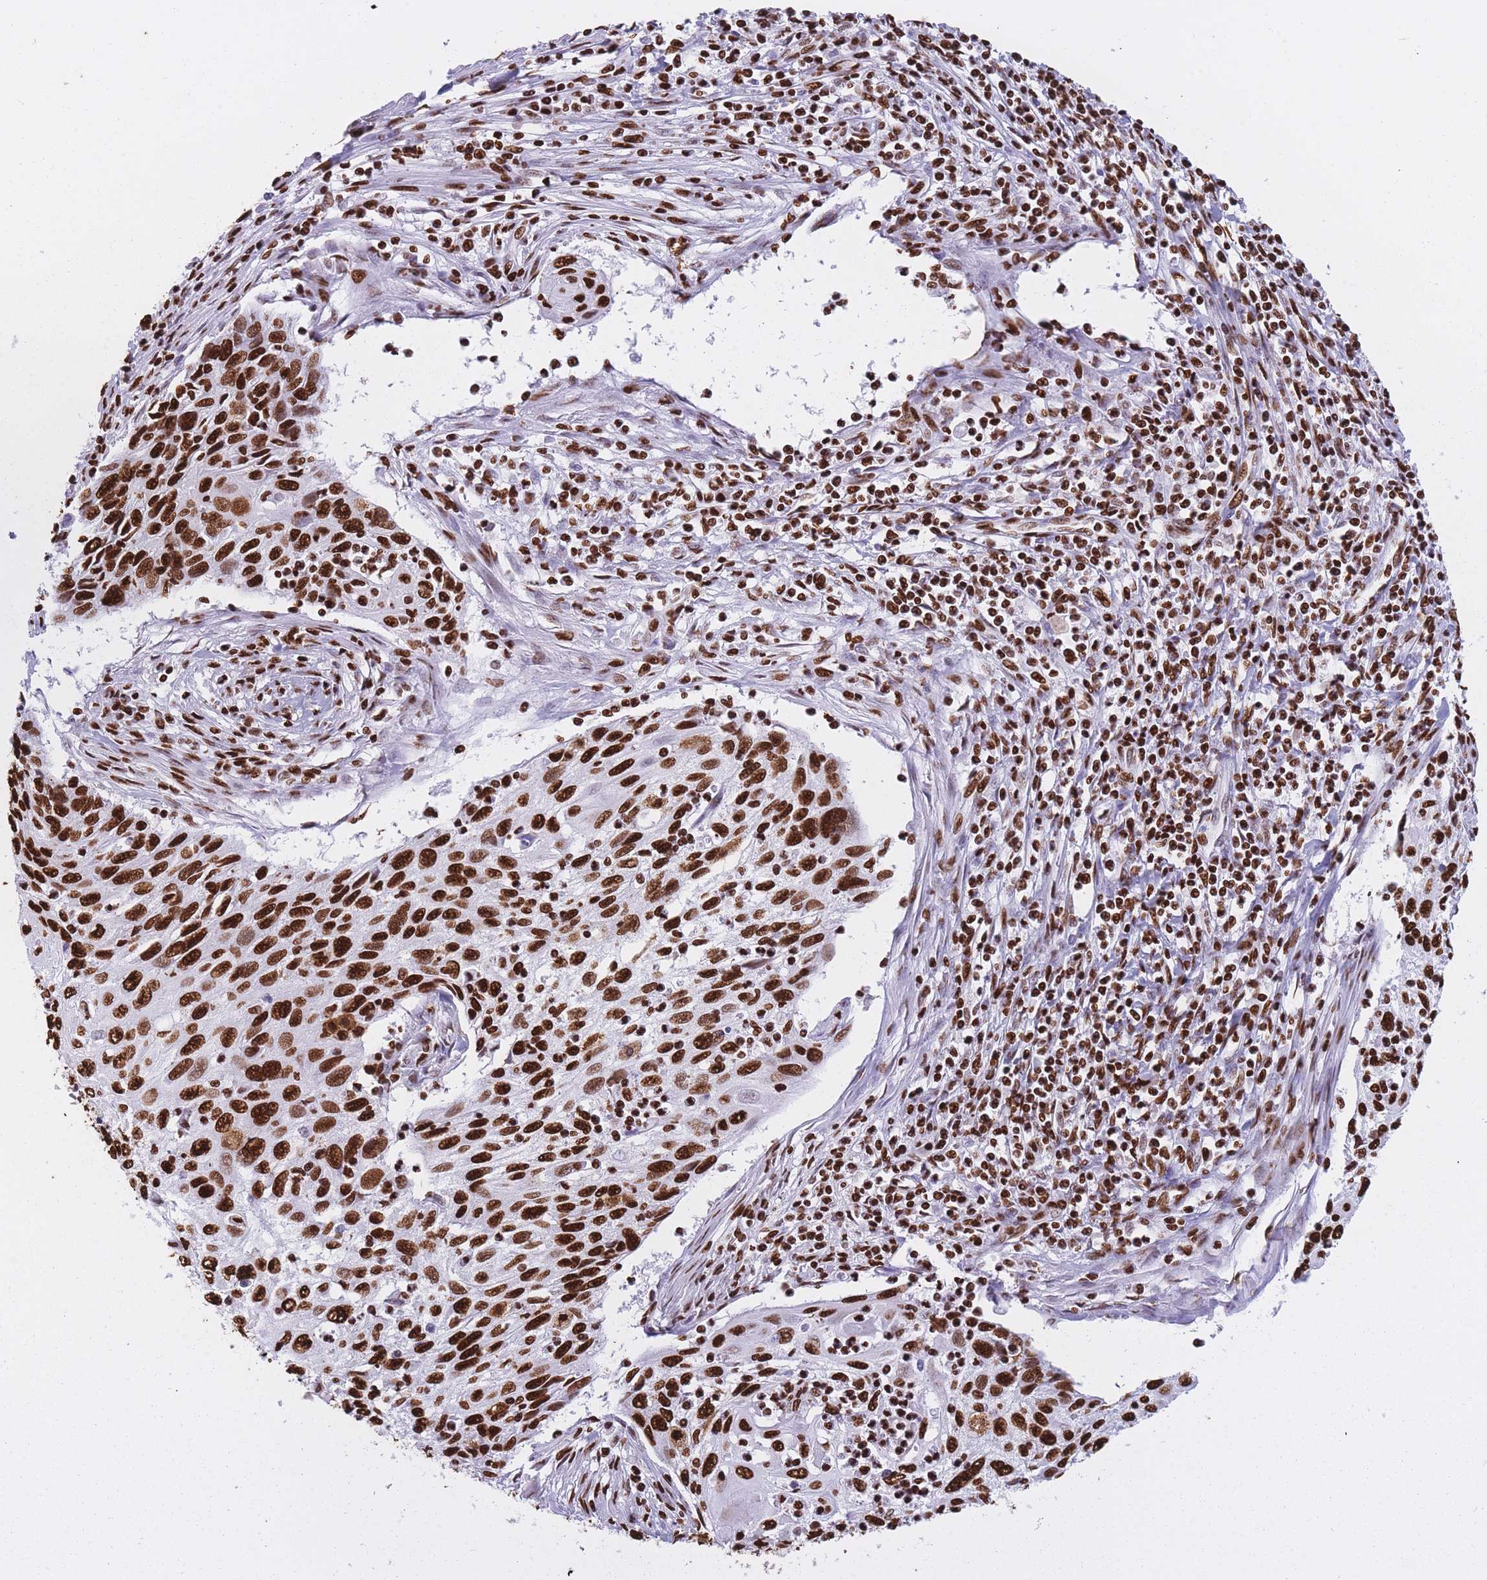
{"staining": {"intensity": "strong", "quantity": ">75%", "location": "nuclear"}, "tissue": "cervical cancer", "cell_type": "Tumor cells", "image_type": "cancer", "snomed": [{"axis": "morphology", "description": "Squamous cell carcinoma, NOS"}, {"axis": "topography", "description": "Cervix"}], "caption": "Squamous cell carcinoma (cervical) was stained to show a protein in brown. There is high levels of strong nuclear positivity in about >75% of tumor cells.", "gene": "HNRNPUL1", "patient": {"sex": "female", "age": 70}}